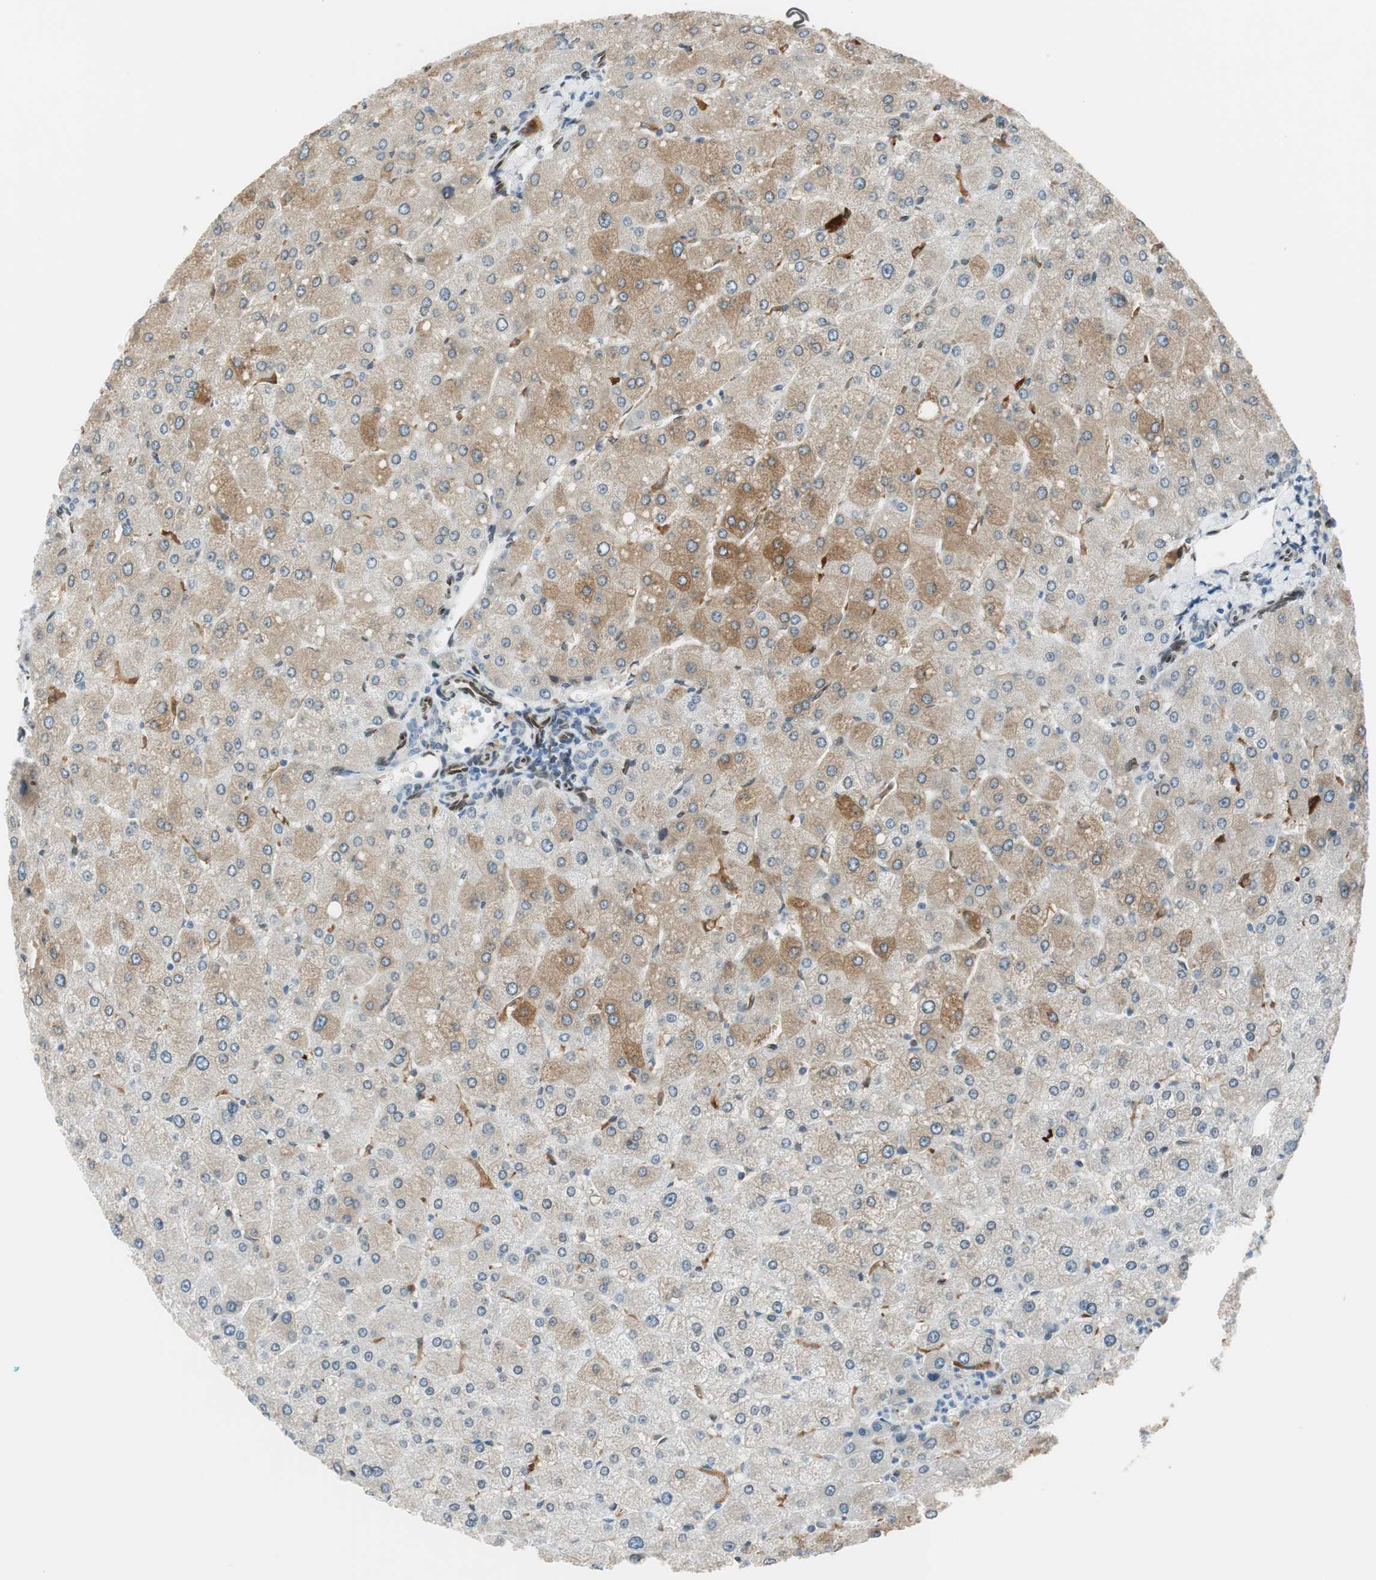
{"staining": {"intensity": "weak", "quantity": ">75%", "location": "cytoplasmic/membranous"}, "tissue": "liver", "cell_type": "Cholangiocytes", "image_type": "normal", "snomed": [{"axis": "morphology", "description": "Normal tissue, NOS"}, {"axis": "topography", "description": "Liver"}], "caption": "Brown immunohistochemical staining in benign human liver exhibits weak cytoplasmic/membranous positivity in approximately >75% of cholangiocytes.", "gene": "TMEM260", "patient": {"sex": "male", "age": 55}}